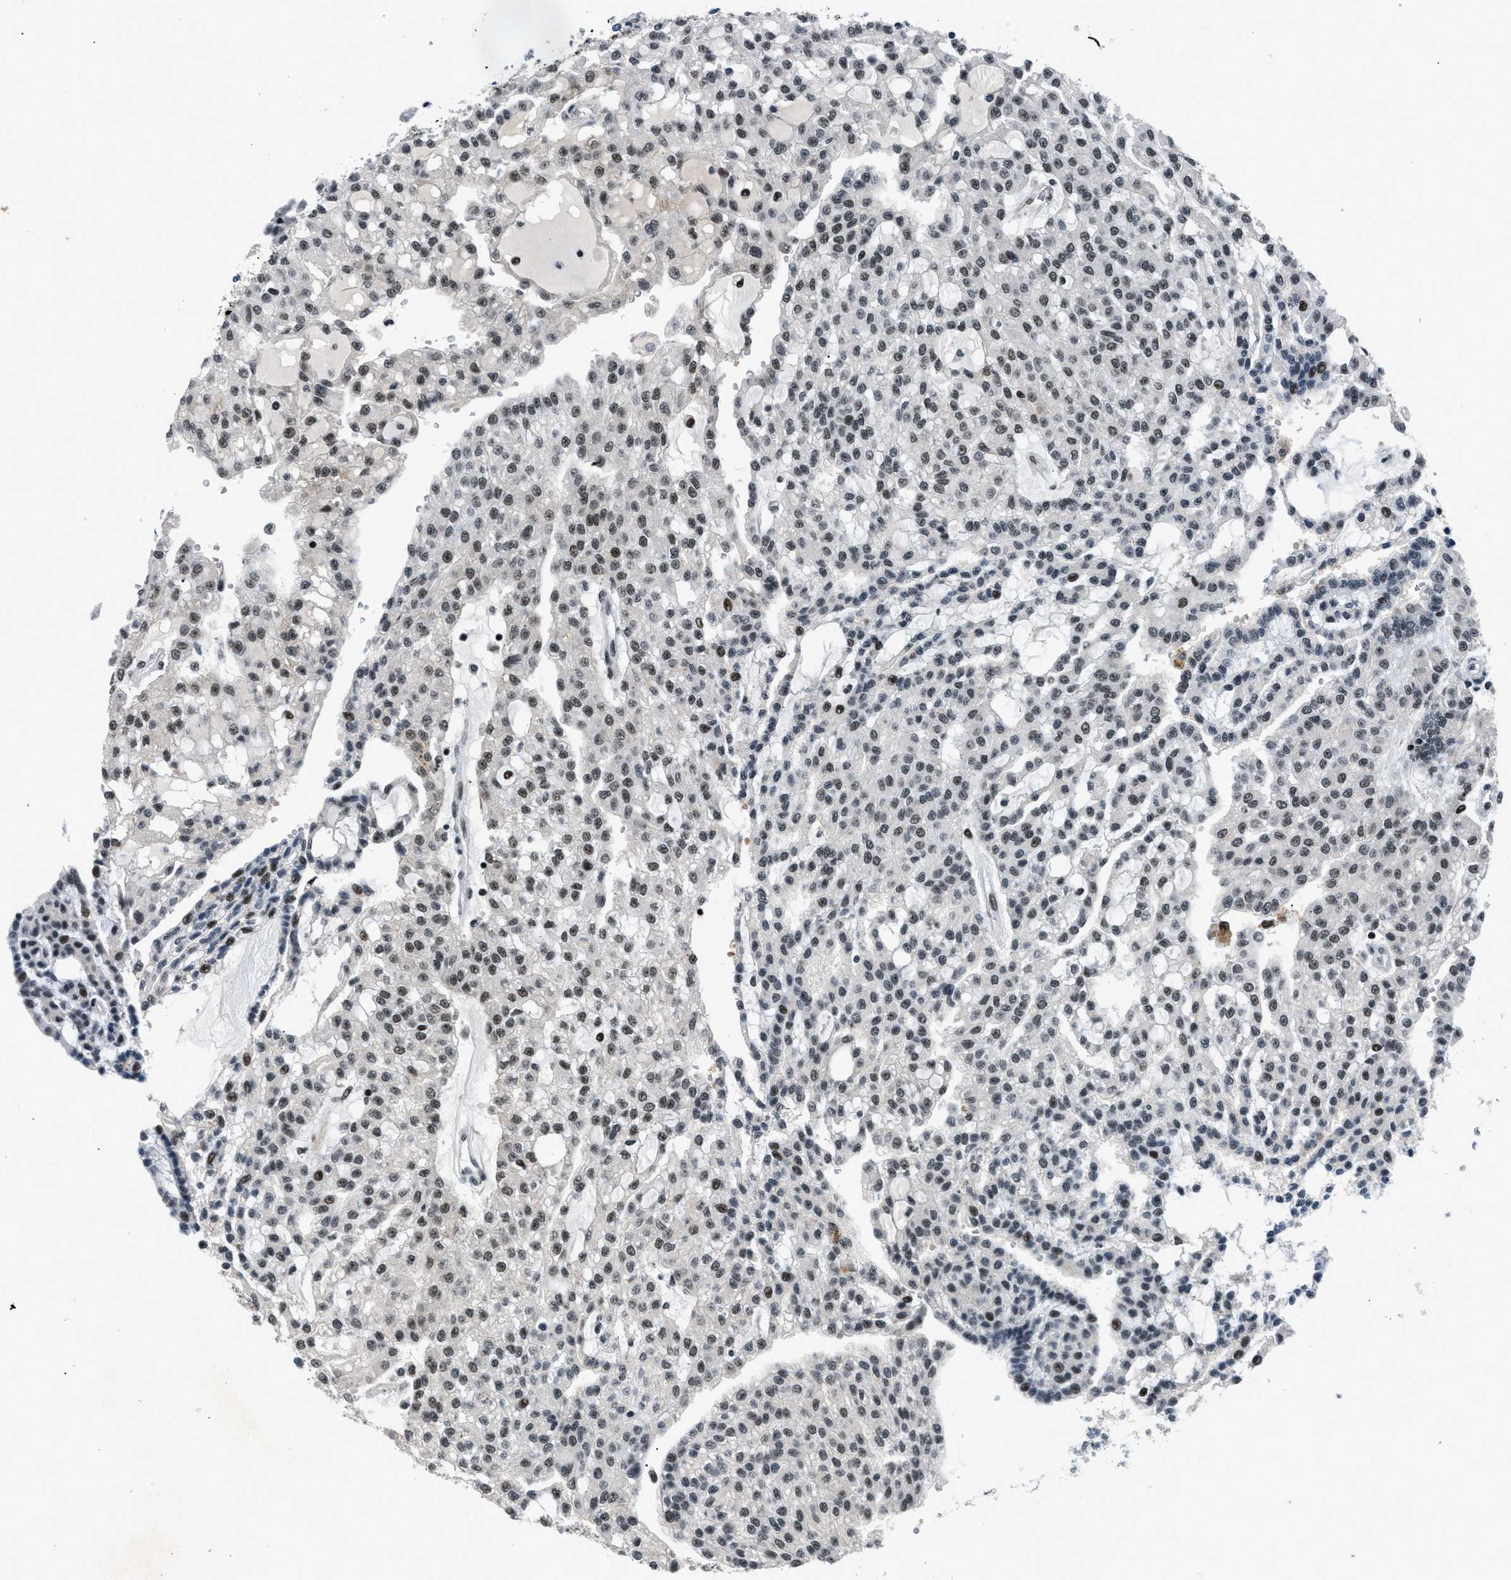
{"staining": {"intensity": "strong", "quantity": ">75%", "location": "nuclear"}, "tissue": "renal cancer", "cell_type": "Tumor cells", "image_type": "cancer", "snomed": [{"axis": "morphology", "description": "Adenocarcinoma, NOS"}, {"axis": "topography", "description": "Kidney"}], "caption": "Brown immunohistochemical staining in human renal cancer (adenocarcinoma) reveals strong nuclear staining in about >75% of tumor cells. The staining was performed using DAB, with brown indicating positive protein expression. Nuclei are stained blue with hematoxylin.", "gene": "SMARCB1", "patient": {"sex": "male", "age": 63}}